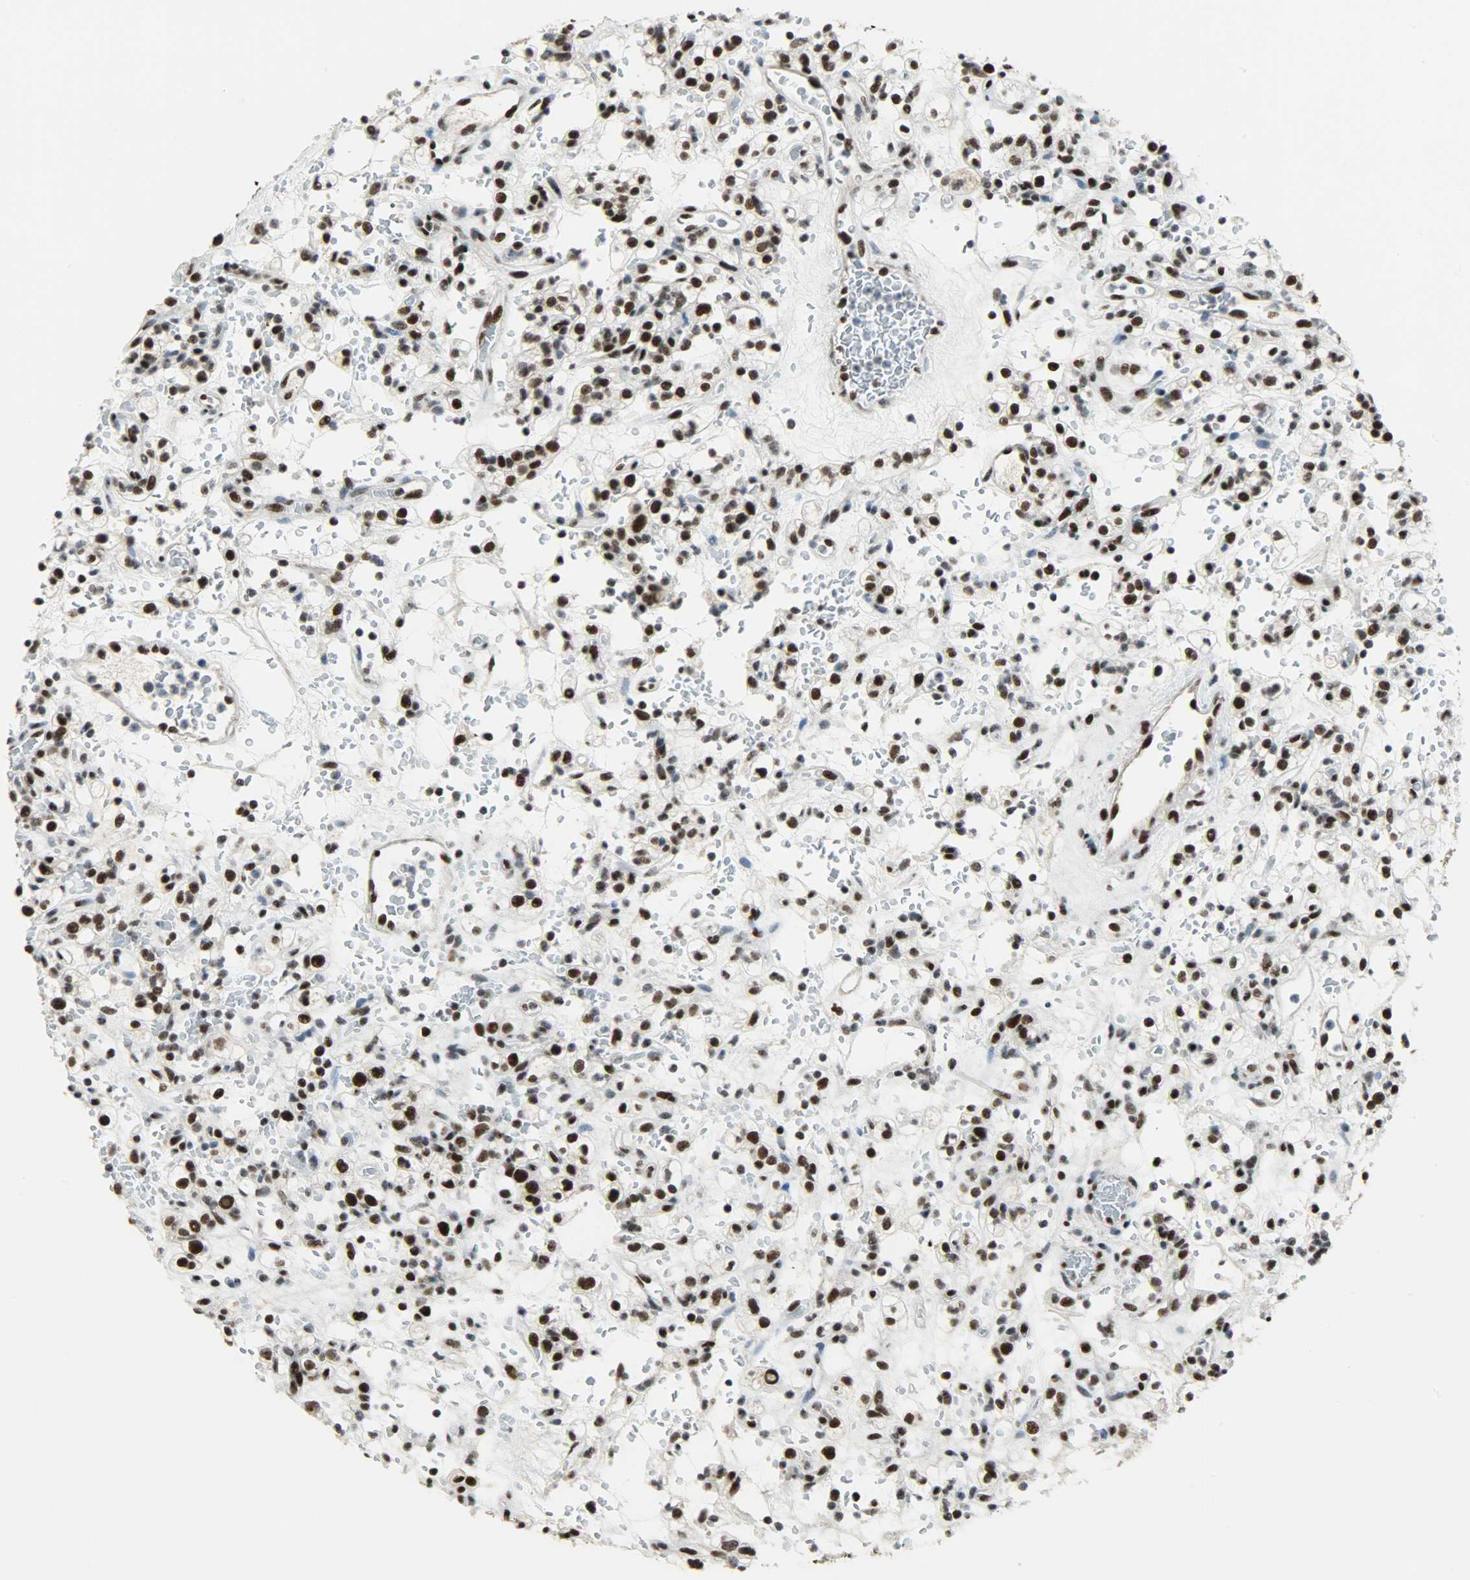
{"staining": {"intensity": "strong", "quantity": ">75%", "location": "nuclear"}, "tissue": "renal cancer", "cell_type": "Tumor cells", "image_type": "cancer", "snomed": [{"axis": "morphology", "description": "Normal tissue, NOS"}, {"axis": "morphology", "description": "Adenocarcinoma, NOS"}, {"axis": "topography", "description": "Kidney"}], "caption": "Human adenocarcinoma (renal) stained with a brown dye shows strong nuclear positive expression in approximately >75% of tumor cells.", "gene": "SSB", "patient": {"sex": "female", "age": 72}}